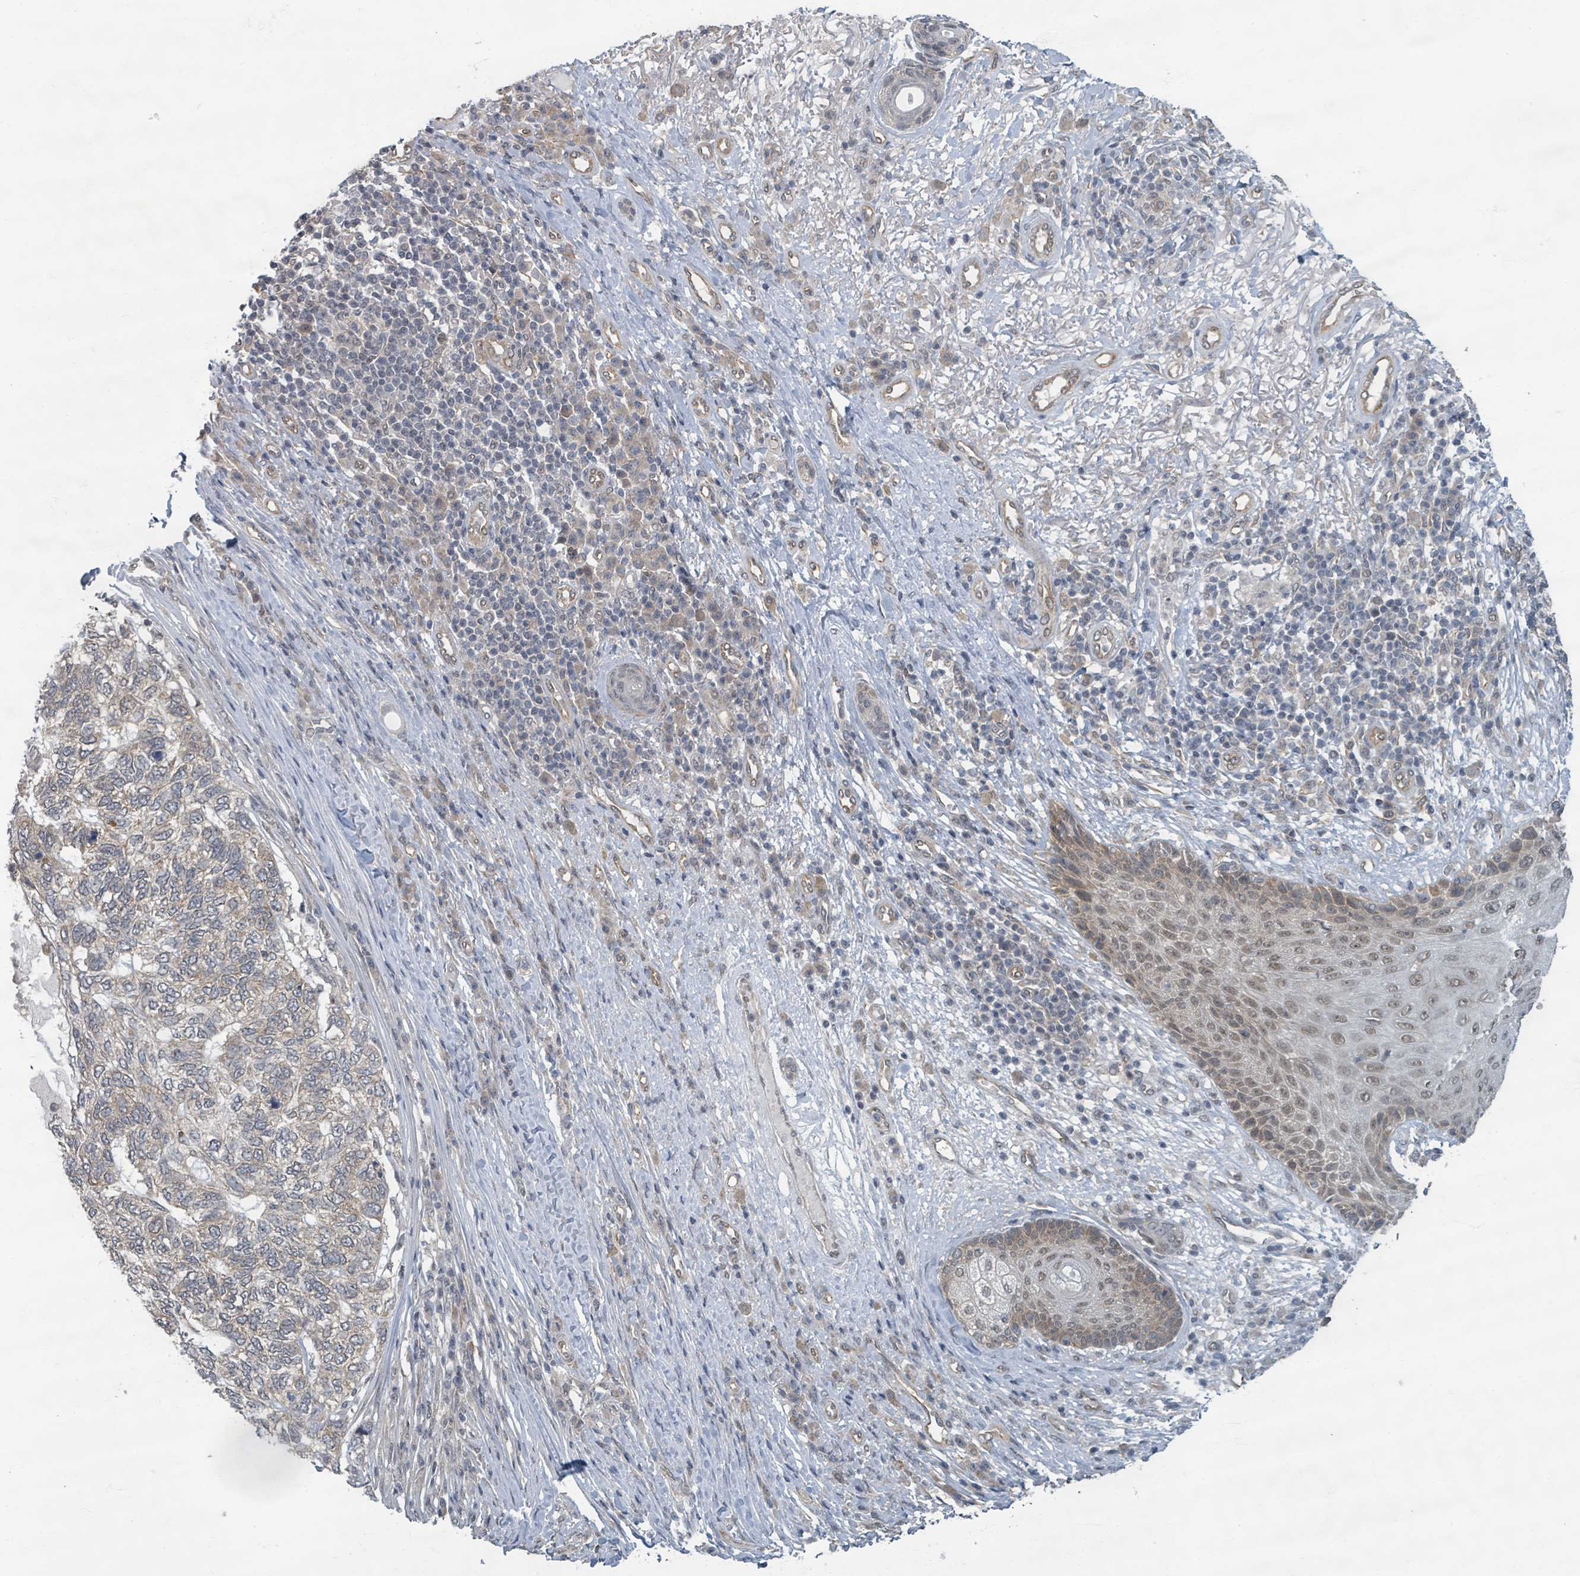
{"staining": {"intensity": "weak", "quantity": ">75%", "location": "cytoplasmic/membranous,nuclear"}, "tissue": "skin cancer", "cell_type": "Tumor cells", "image_type": "cancer", "snomed": [{"axis": "morphology", "description": "Basal cell carcinoma"}, {"axis": "topography", "description": "Skin"}], "caption": "The photomicrograph demonstrates immunohistochemical staining of basal cell carcinoma (skin). There is weak cytoplasmic/membranous and nuclear expression is identified in approximately >75% of tumor cells.", "gene": "INTS15", "patient": {"sex": "female", "age": 65}}